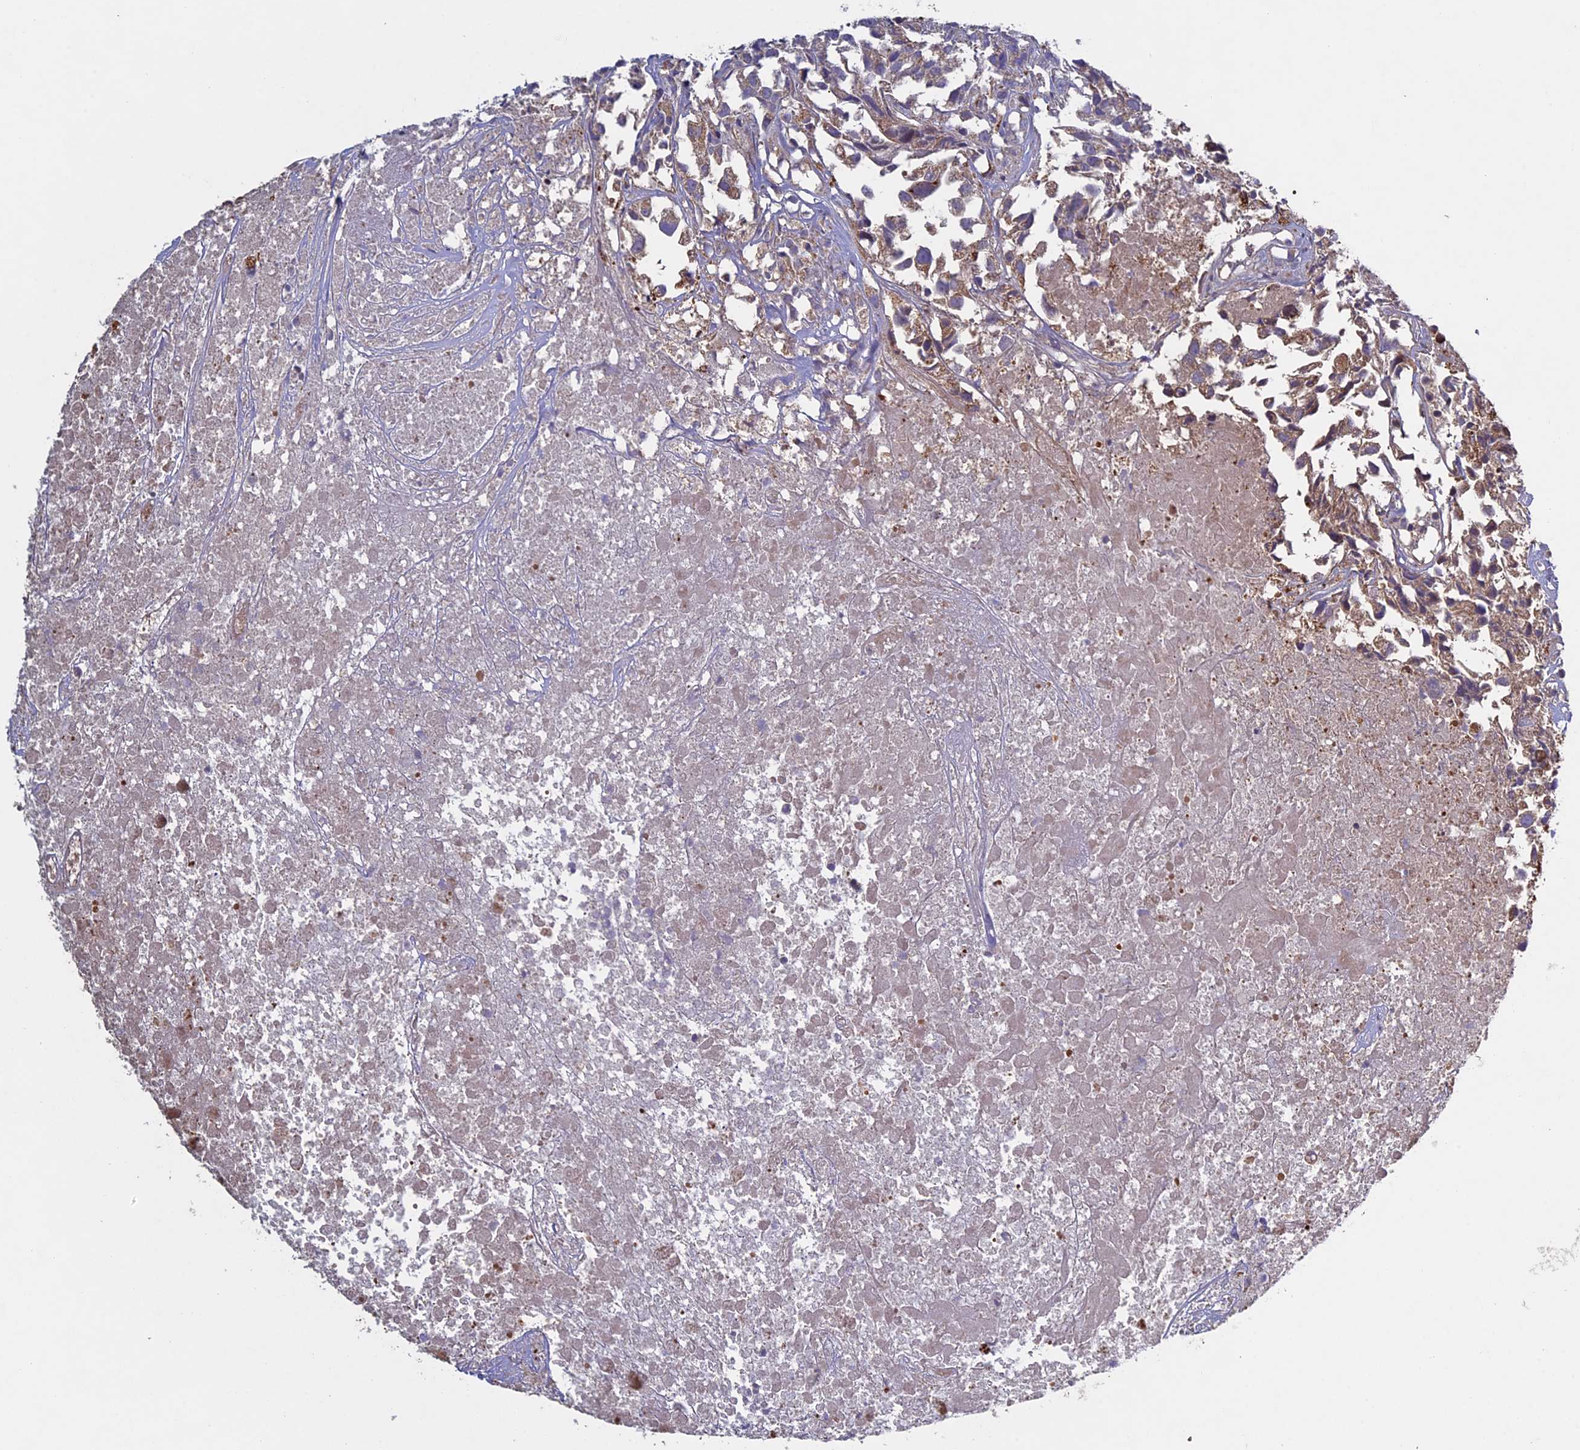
{"staining": {"intensity": "moderate", "quantity": "25%-75%", "location": "cytoplasmic/membranous"}, "tissue": "urothelial cancer", "cell_type": "Tumor cells", "image_type": "cancer", "snomed": [{"axis": "morphology", "description": "Urothelial carcinoma, High grade"}, {"axis": "topography", "description": "Urinary bladder"}], "caption": "Immunohistochemistry (IHC) (DAB (3,3'-diaminobenzidine)) staining of urothelial cancer shows moderate cytoplasmic/membranous protein staining in about 25%-75% of tumor cells.", "gene": "RNF17", "patient": {"sex": "female", "age": 75}}